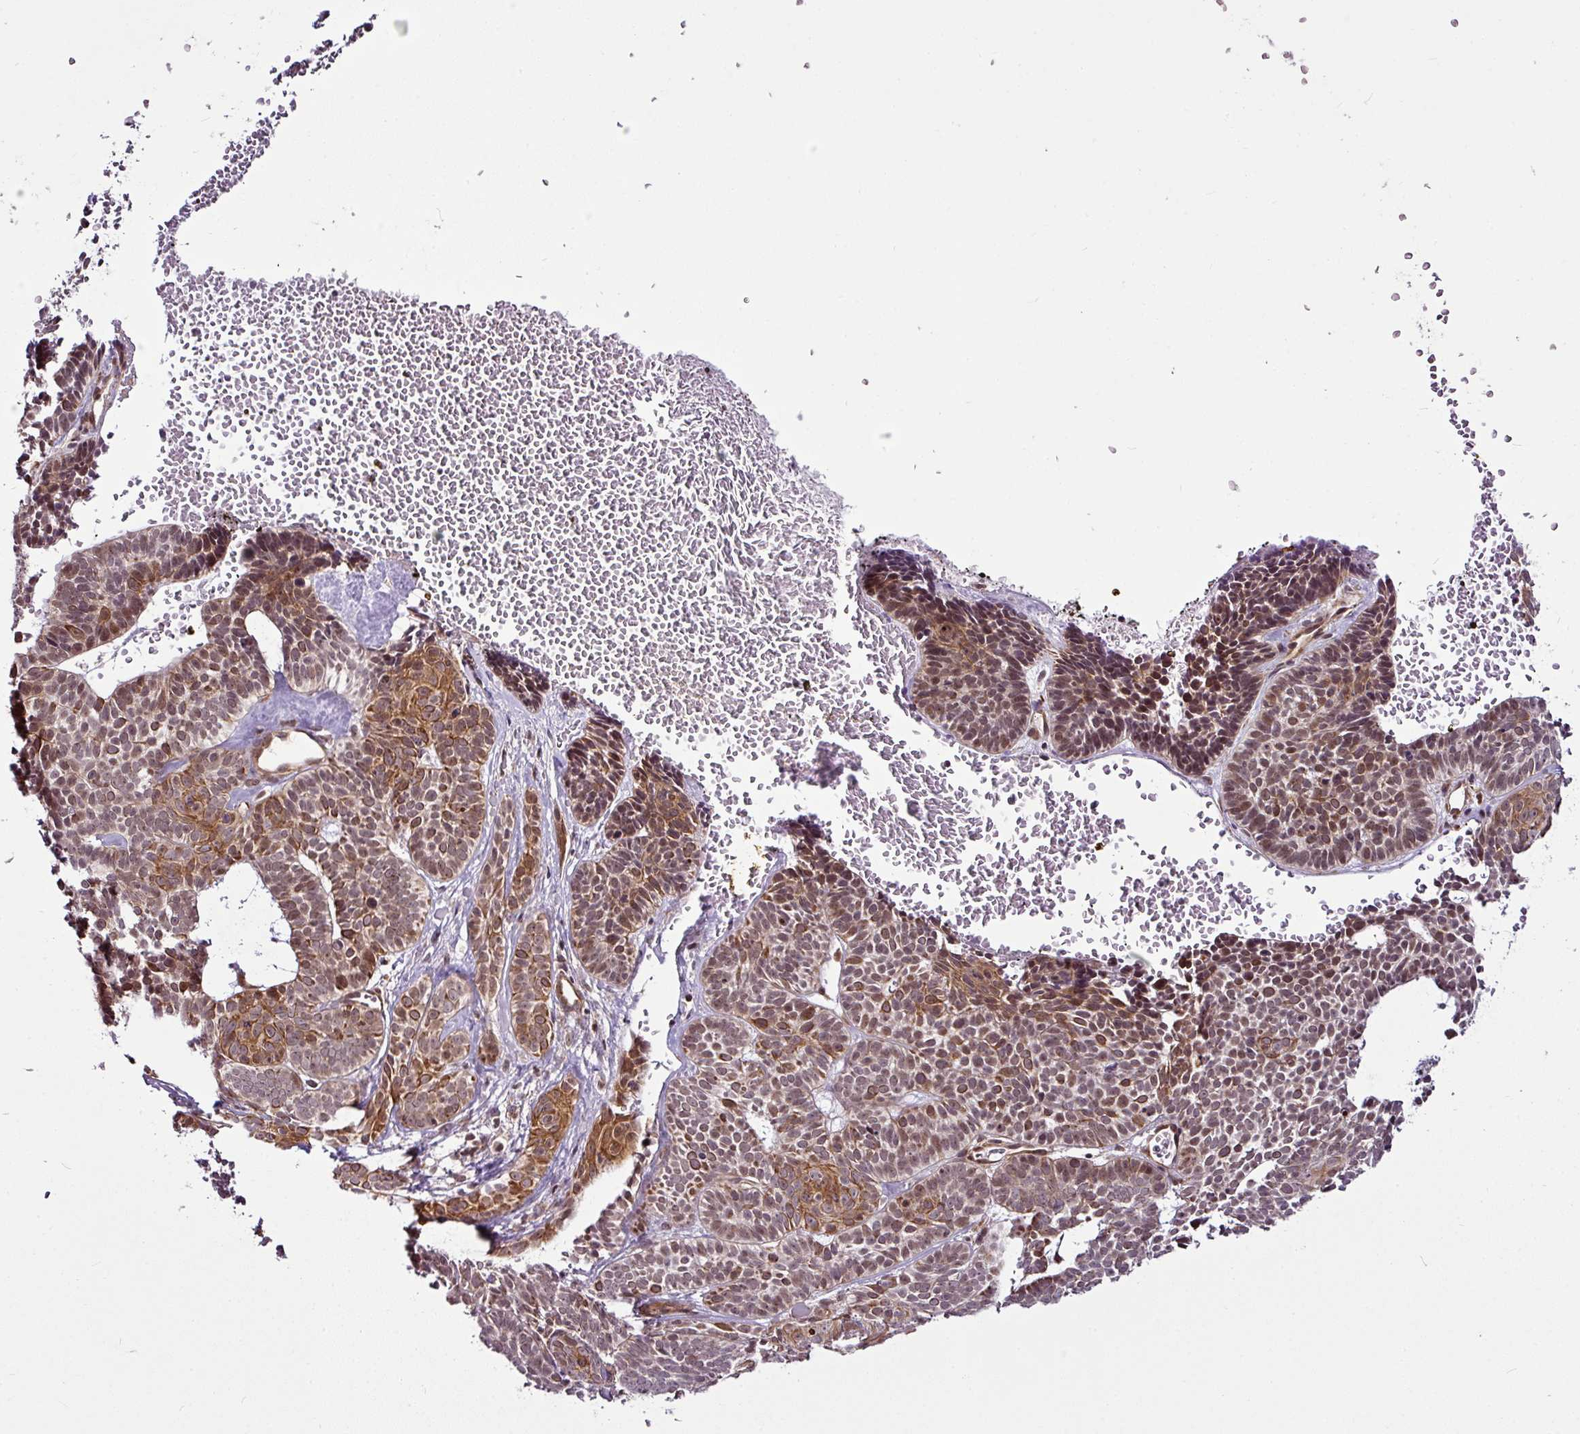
{"staining": {"intensity": "moderate", "quantity": ">75%", "location": "cytoplasmic/membranous,nuclear"}, "tissue": "skin cancer", "cell_type": "Tumor cells", "image_type": "cancer", "snomed": [{"axis": "morphology", "description": "Basal cell carcinoma"}, {"axis": "topography", "description": "Skin"}], "caption": "This is an image of immunohistochemistry (IHC) staining of skin cancer (basal cell carcinoma), which shows moderate positivity in the cytoplasmic/membranous and nuclear of tumor cells.", "gene": "DCAF13", "patient": {"sex": "male", "age": 85}}